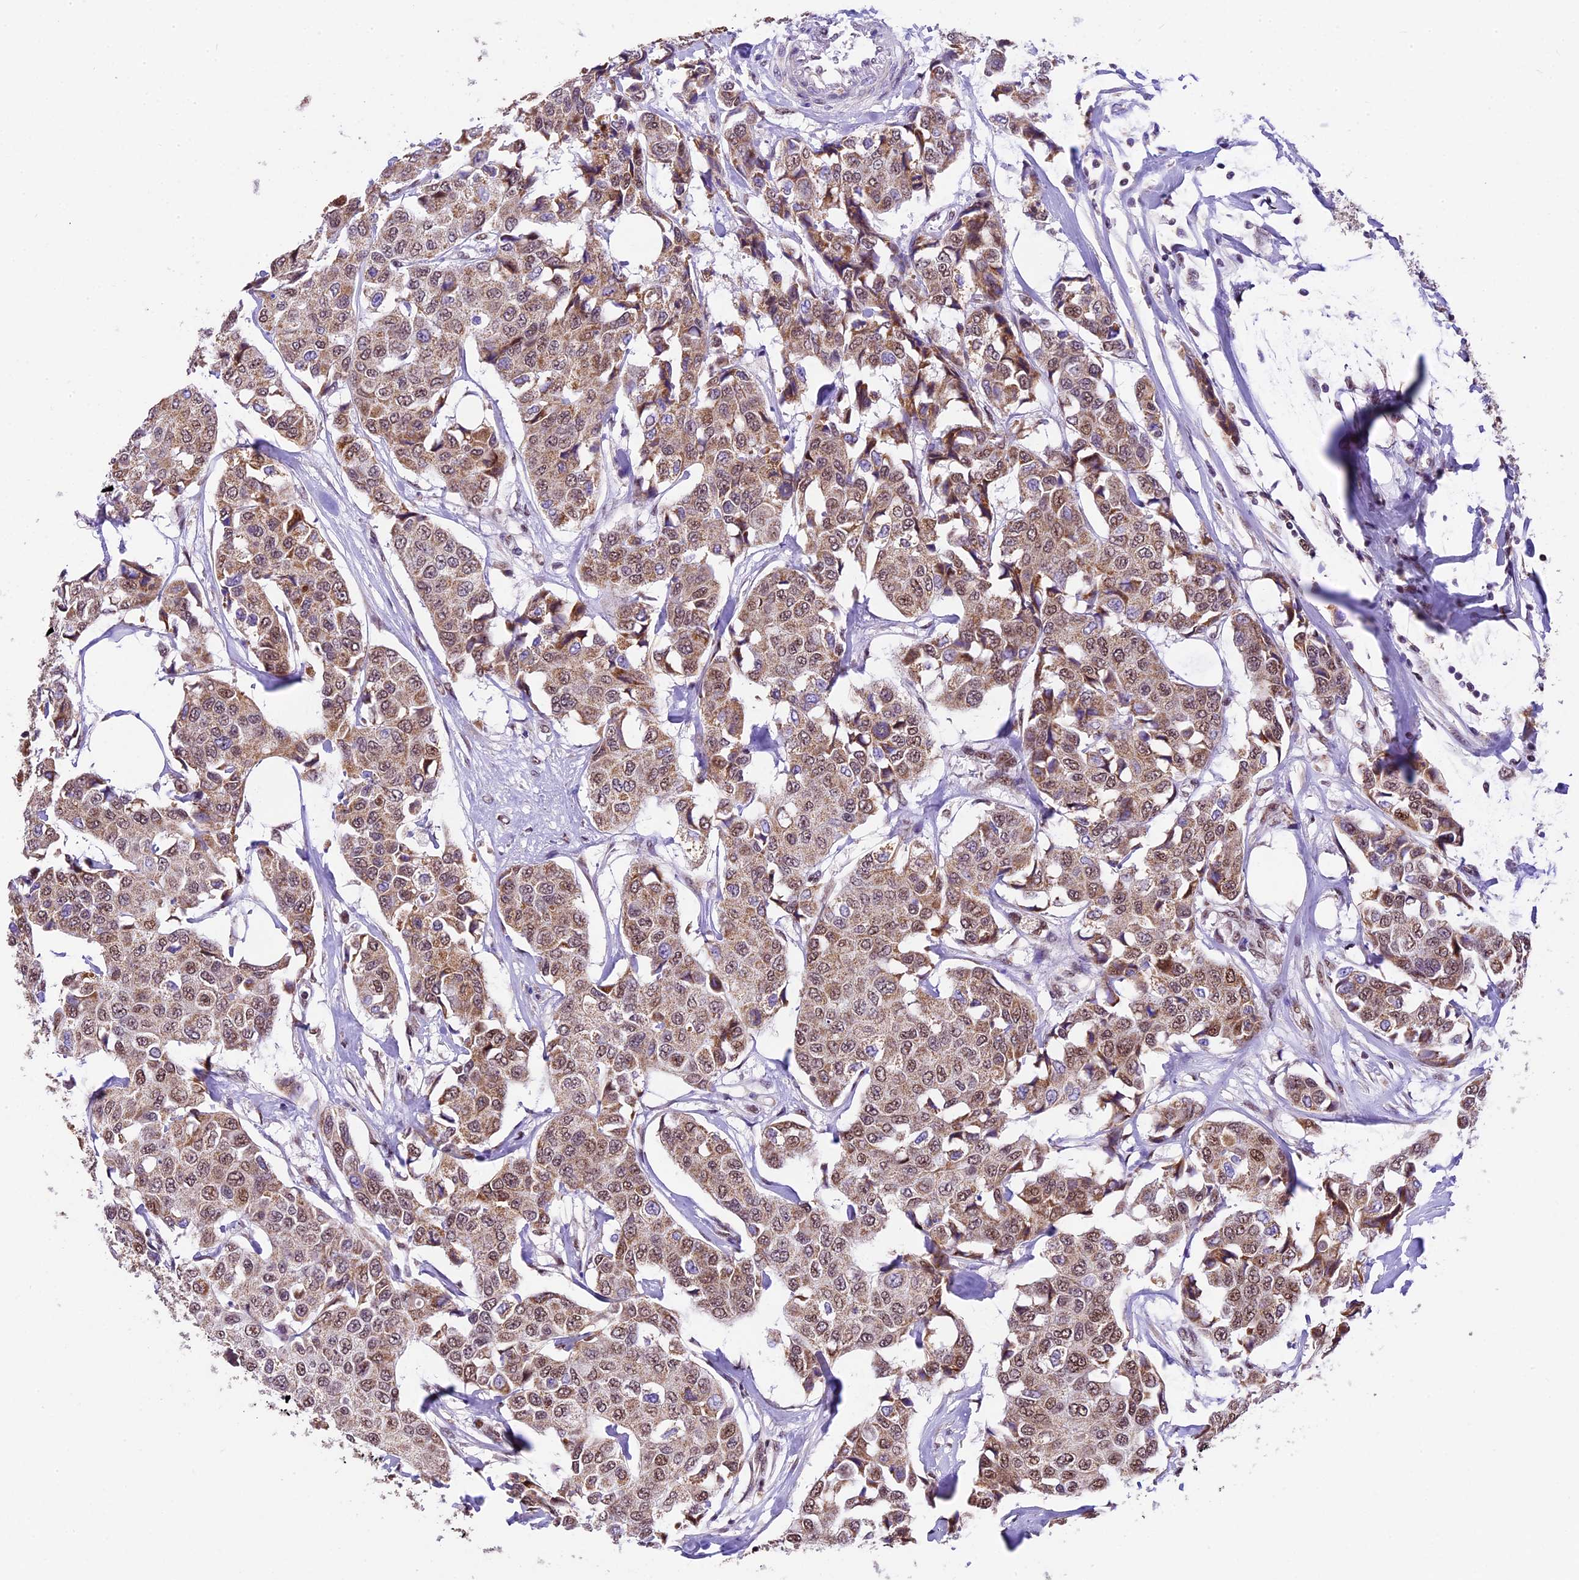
{"staining": {"intensity": "moderate", "quantity": ">75%", "location": "cytoplasmic/membranous,nuclear"}, "tissue": "breast cancer", "cell_type": "Tumor cells", "image_type": "cancer", "snomed": [{"axis": "morphology", "description": "Duct carcinoma"}, {"axis": "topography", "description": "Breast"}], "caption": "Breast cancer (invasive ductal carcinoma) was stained to show a protein in brown. There is medium levels of moderate cytoplasmic/membranous and nuclear staining in approximately >75% of tumor cells.", "gene": "CARS2", "patient": {"sex": "female", "age": 80}}